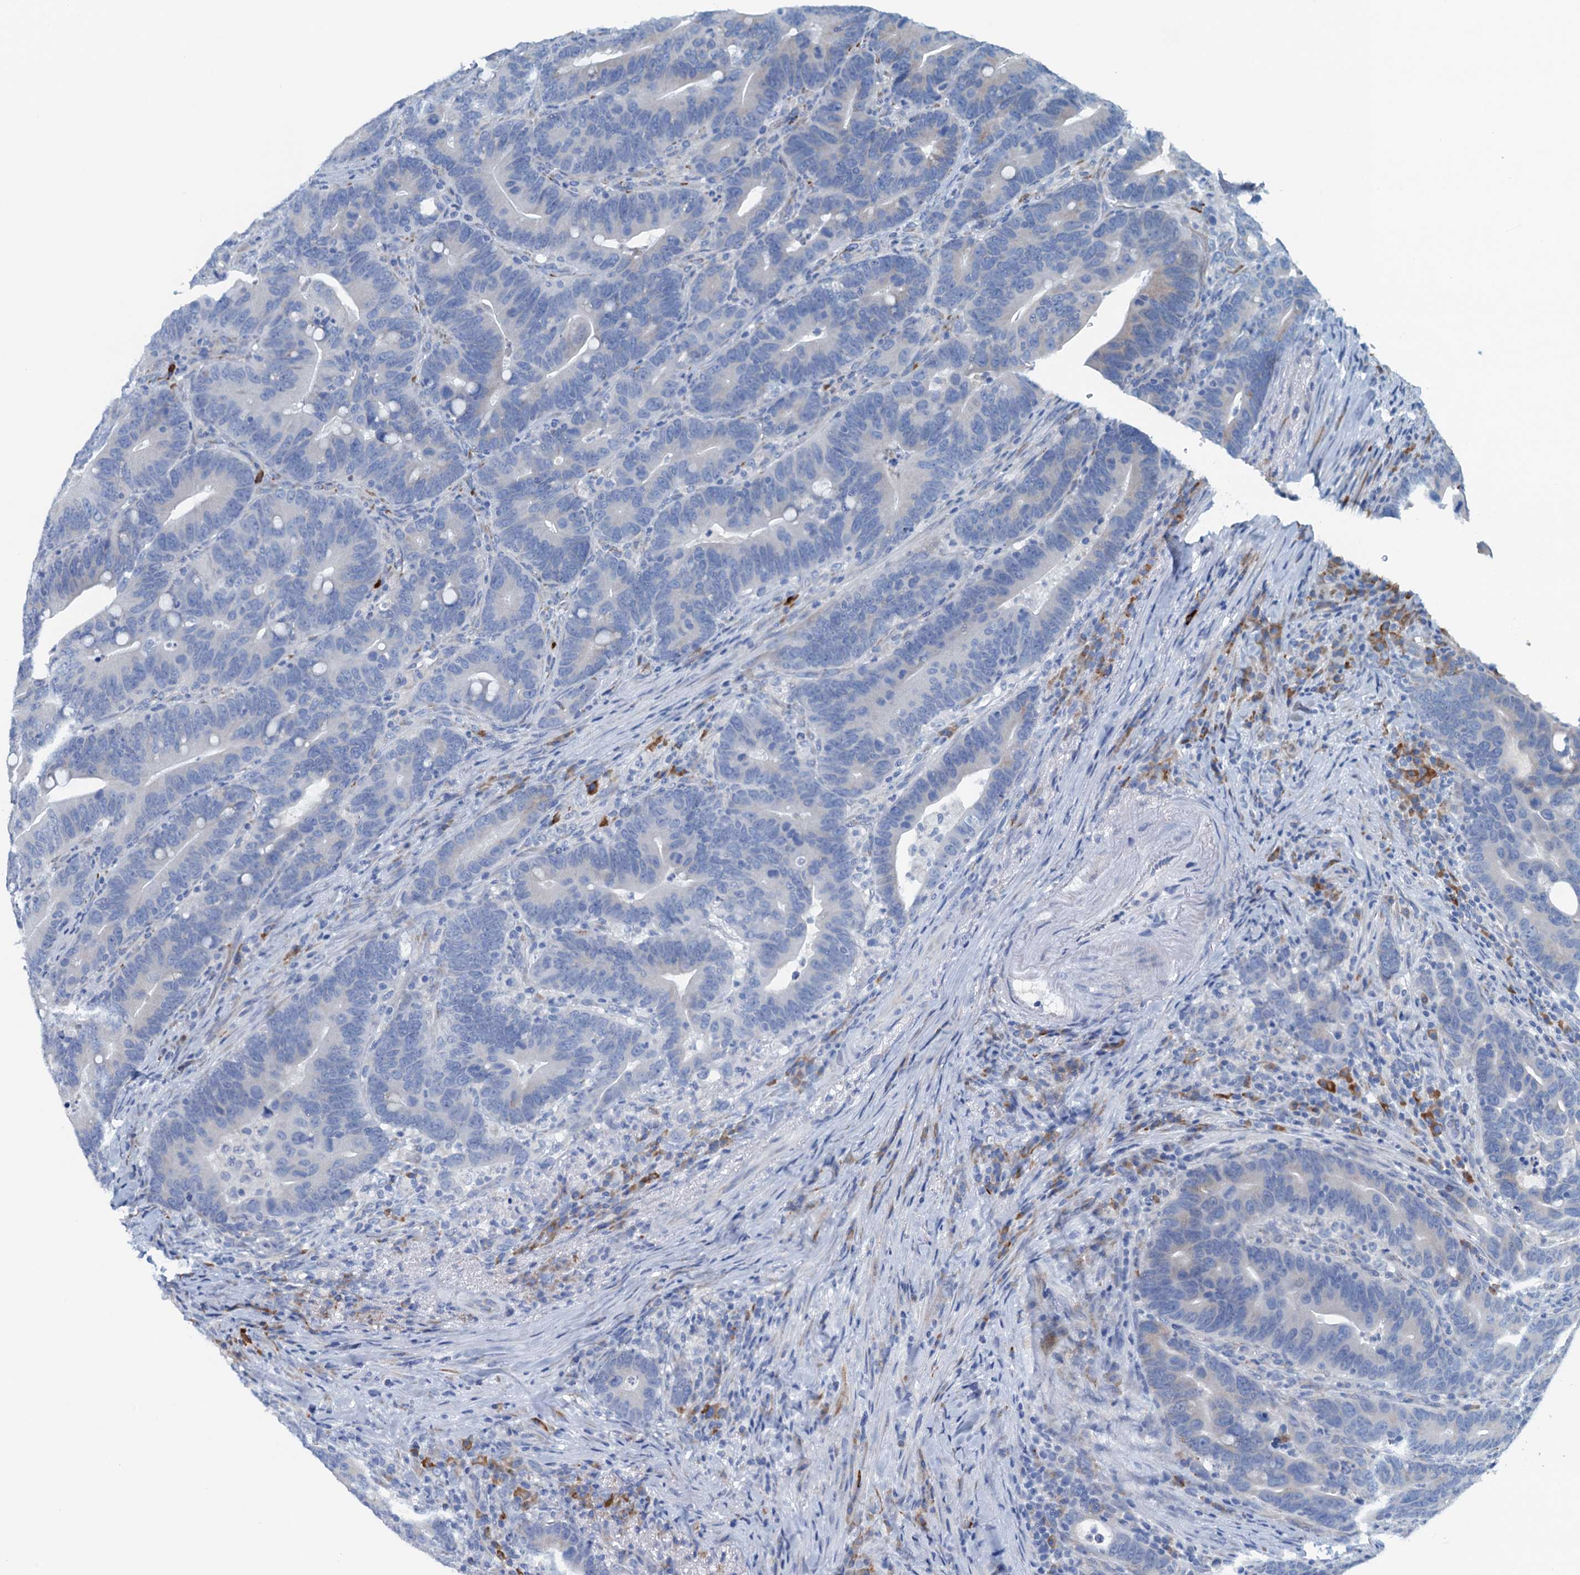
{"staining": {"intensity": "negative", "quantity": "none", "location": "none"}, "tissue": "colorectal cancer", "cell_type": "Tumor cells", "image_type": "cancer", "snomed": [{"axis": "morphology", "description": "Adenocarcinoma, NOS"}, {"axis": "topography", "description": "Colon"}], "caption": "This is a micrograph of immunohistochemistry staining of colorectal adenocarcinoma, which shows no positivity in tumor cells.", "gene": "CBLIF", "patient": {"sex": "female", "age": 66}}